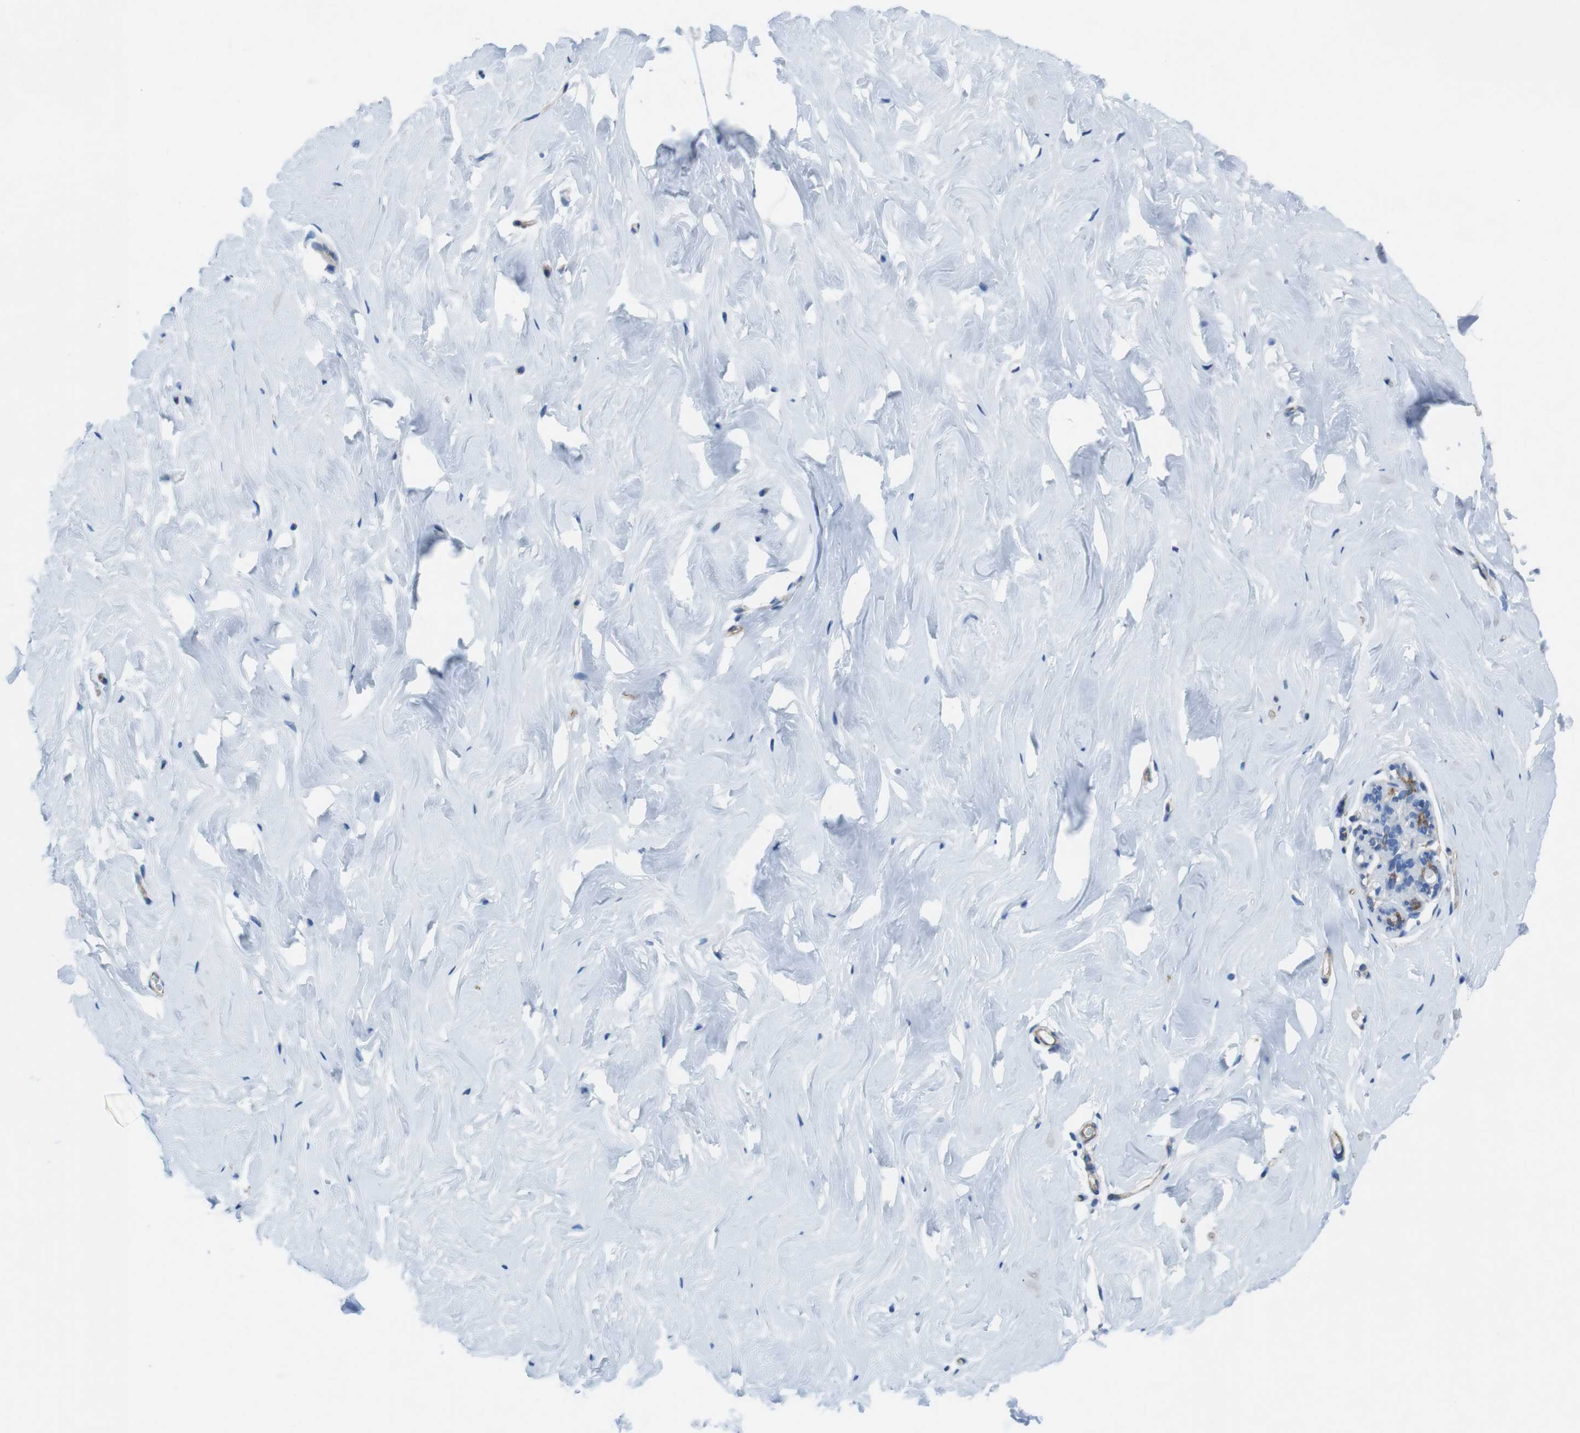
{"staining": {"intensity": "negative", "quantity": "none", "location": "none"}, "tissue": "breast", "cell_type": "Adipocytes", "image_type": "normal", "snomed": [{"axis": "morphology", "description": "Normal tissue, NOS"}, {"axis": "topography", "description": "Breast"}], "caption": "The micrograph reveals no staining of adipocytes in unremarkable breast.", "gene": "DIAPH2", "patient": {"sex": "female", "age": 75}}